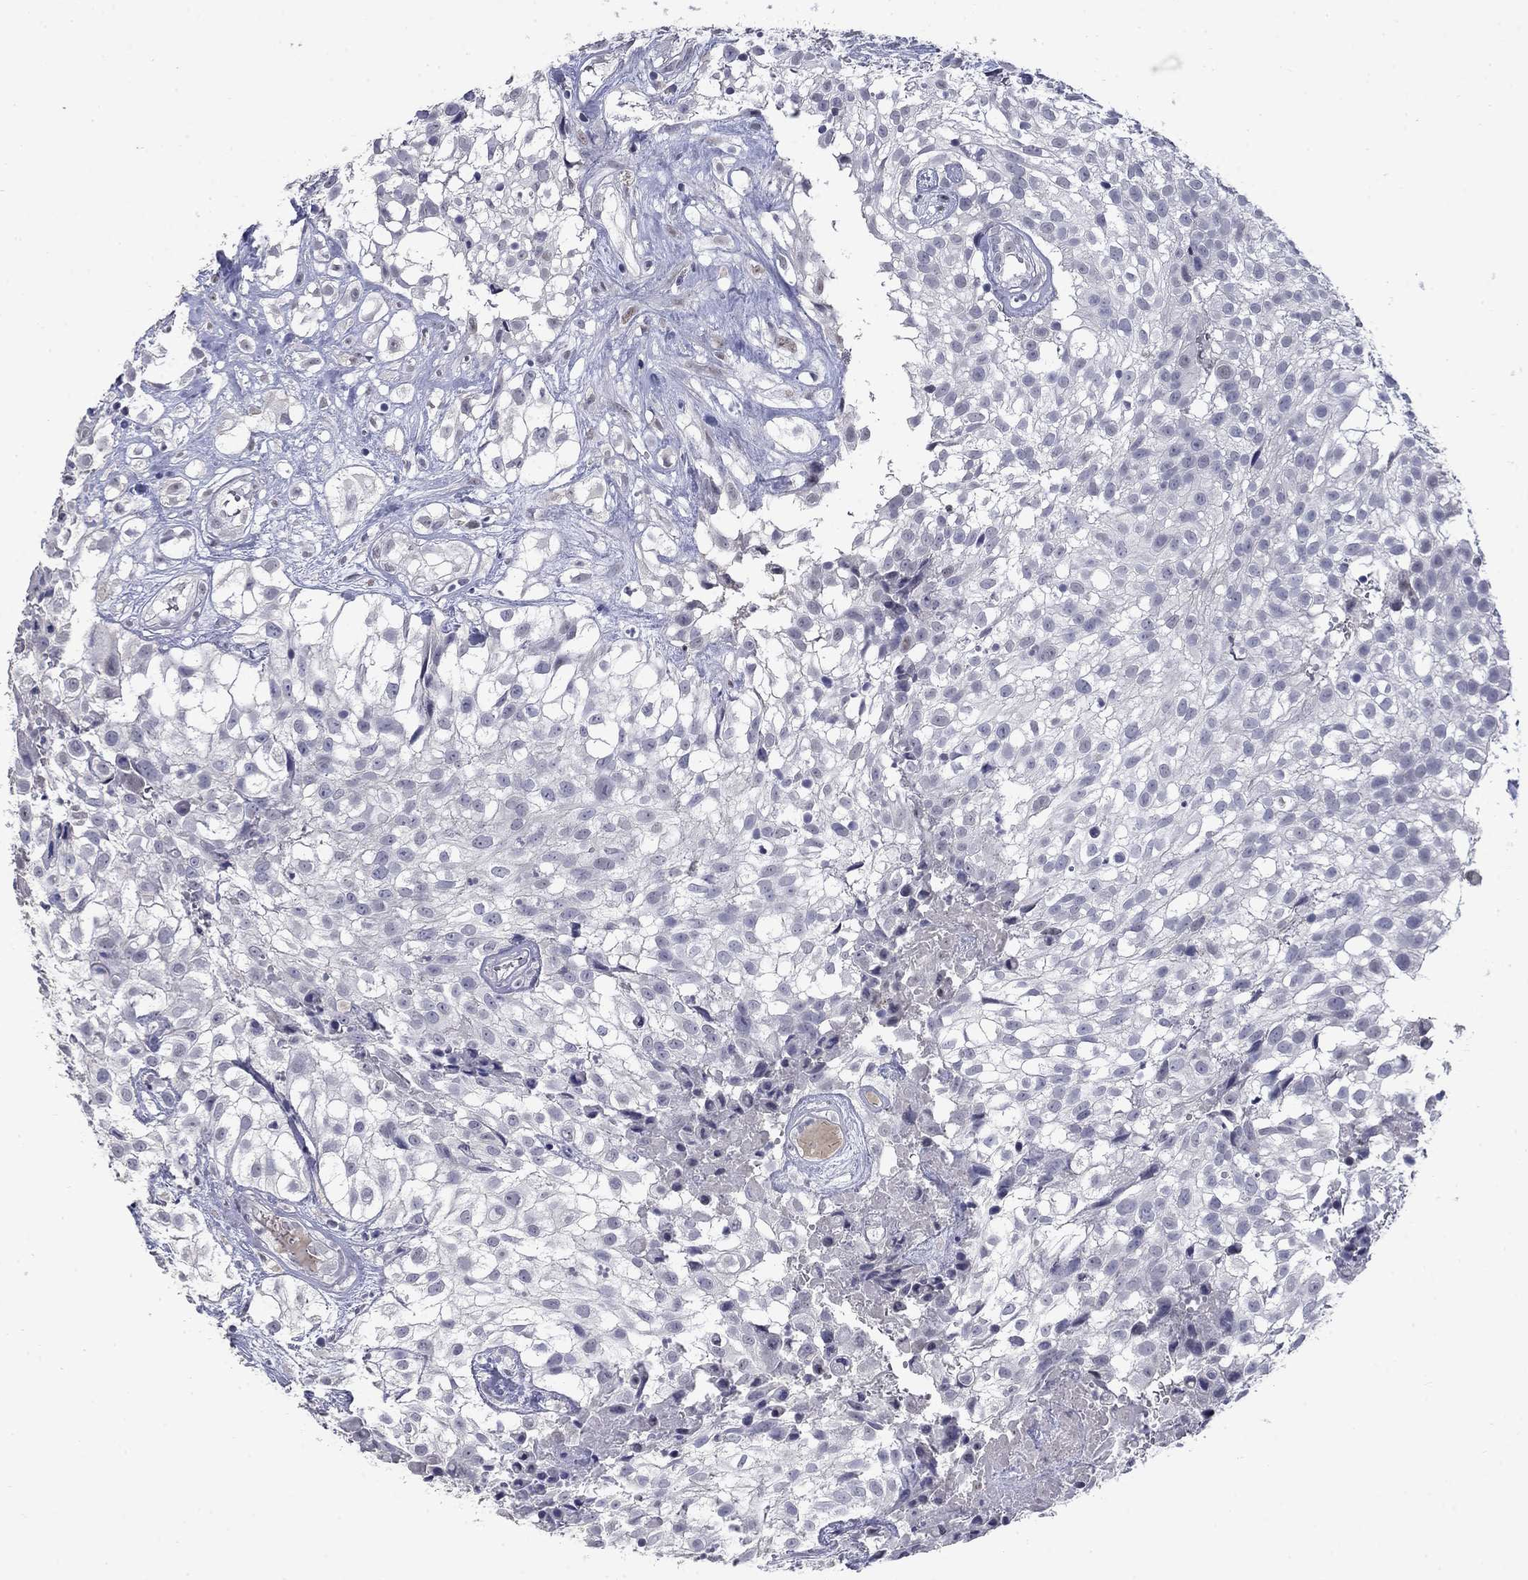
{"staining": {"intensity": "negative", "quantity": "none", "location": "none"}, "tissue": "urothelial cancer", "cell_type": "Tumor cells", "image_type": "cancer", "snomed": [{"axis": "morphology", "description": "Urothelial carcinoma, High grade"}, {"axis": "topography", "description": "Urinary bladder"}], "caption": "DAB (3,3'-diaminobenzidine) immunohistochemical staining of high-grade urothelial carcinoma shows no significant positivity in tumor cells. Brightfield microscopy of immunohistochemistry stained with DAB (brown) and hematoxylin (blue), captured at high magnification.", "gene": "SLC51A", "patient": {"sex": "male", "age": 56}}